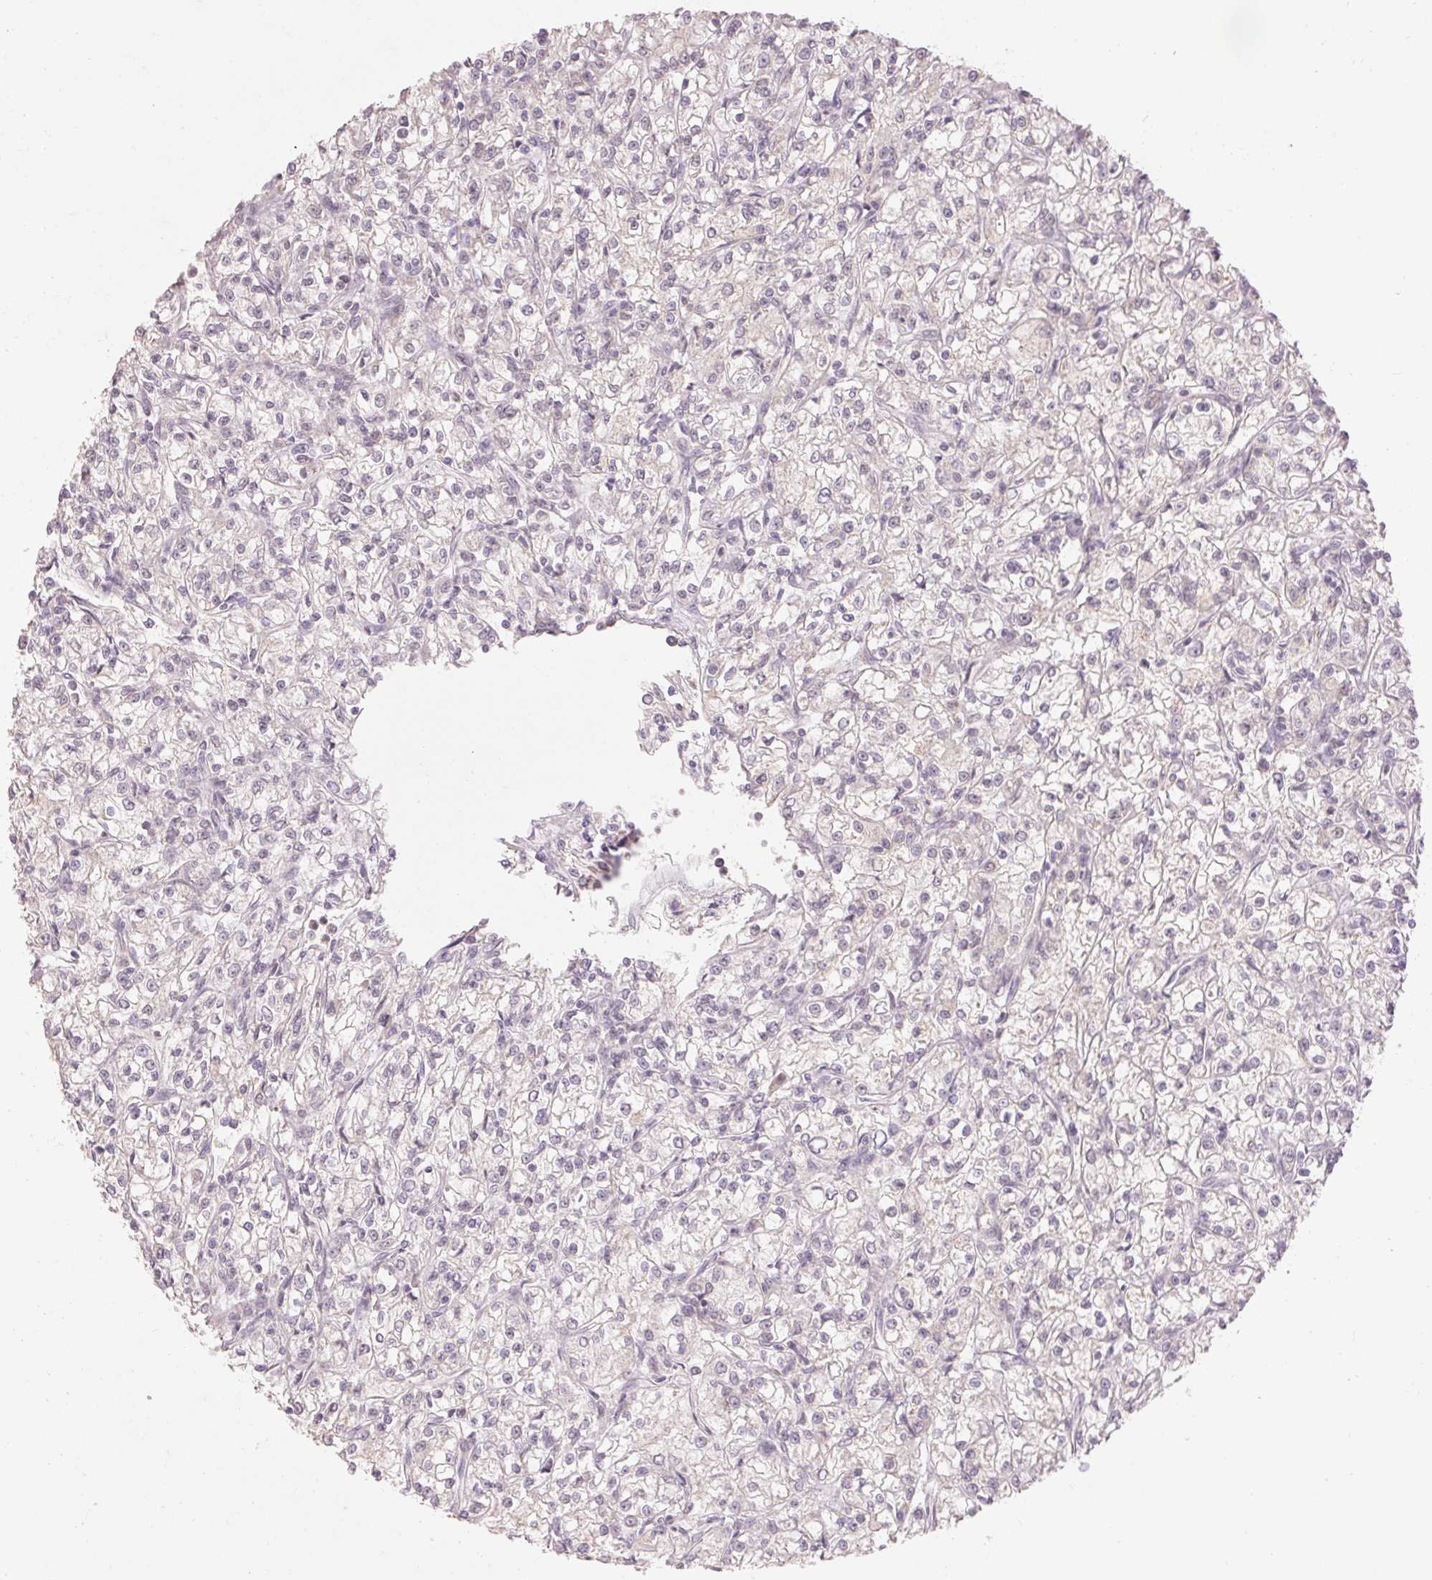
{"staining": {"intensity": "negative", "quantity": "none", "location": "none"}, "tissue": "renal cancer", "cell_type": "Tumor cells", "image_type": "cancer", "snomed": [{"axis": "morphology", "description": "Adenocarcinoma, NOS"}, {"axis": "topography", "description": "Kidney"}], "caption": "This is an immunohistochemistry photomicrograph of human renal cancer (adenocarcinoma). There is no expression in tumor cells.", "gene": "SKP2", "patient": {"sex": "female", "age": 59}}